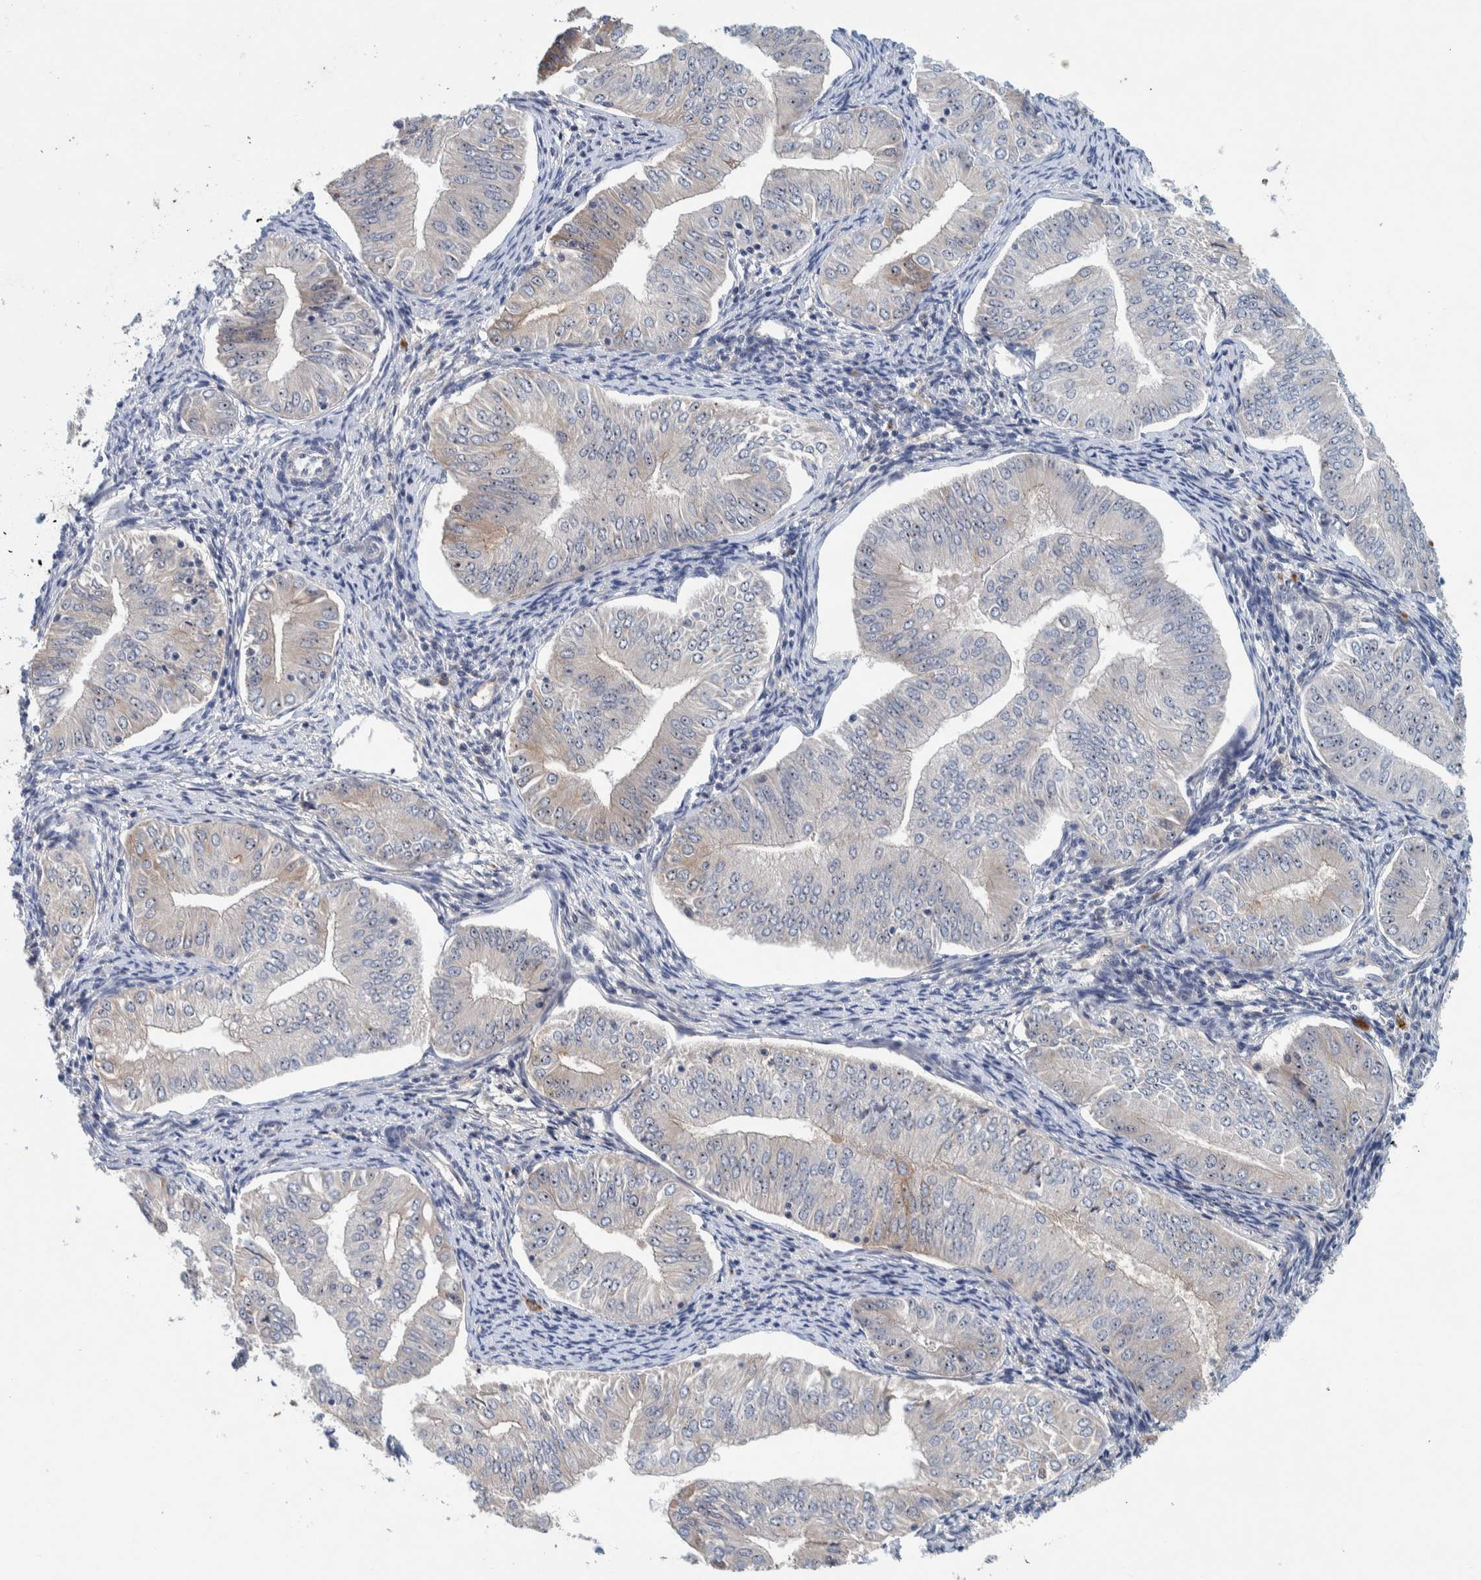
{"staining": {"intensity": "moderate", "quantity": "<25%", "location": "nuclear"}, "tissue": "endometrial cancer", "cell_type": "Tumor cells", "image_type": "cancer", "snomed": [{"axis": "morphology", "description": "Normal tissue, NOS"}, {"axis": "morphology", "description": "Adenocarcinoma, NOS"}, {"axis": "topography", "description": "Endometrium"}], "caption": "Endometrial cancer (adenocarcinoma) stained for a protein (brown) demonstrates moderate nuclear positive staining in about <25% of tumor cells.", "gene": "NOL11", "patient": {"sex": "female", "age": 53}}